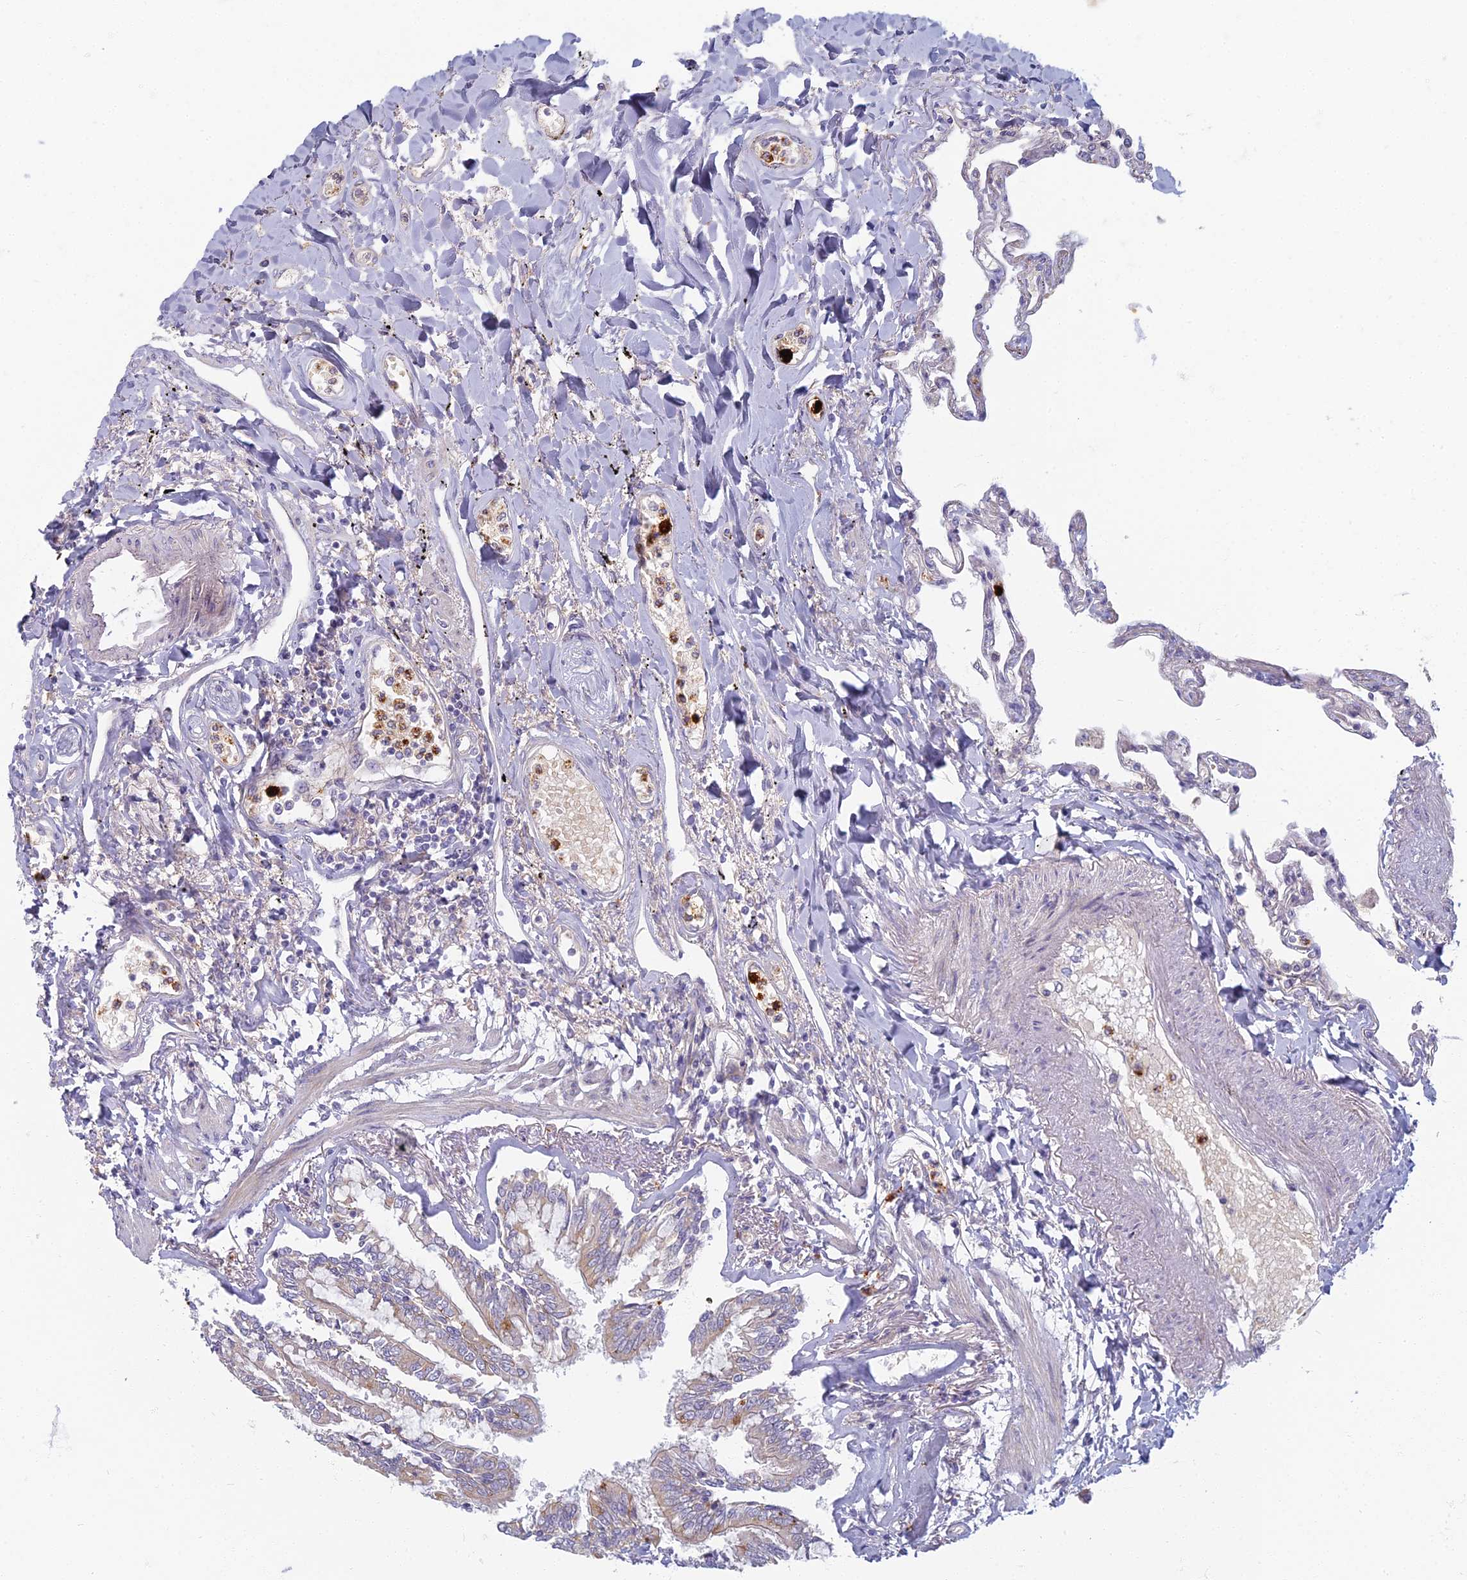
{"staining": {"intensity": "negative", "quantity": "none", "location": "none"}, "tissue": "lung", "cell_type": "Alveolar cells", "image_type": "normal", "snomed": [{"axis": "morphology", "description": "Normal tissue, NOS"}, {"axis": "topography", "description": "Lung"}], "caption": "Immunohistochemistry photomicrograph of benign human lung stained for a protein (brown), which displays no staining in alveolar cells.", "gene": "PROX2", "patient": {"sex": "female", "age": 67}}